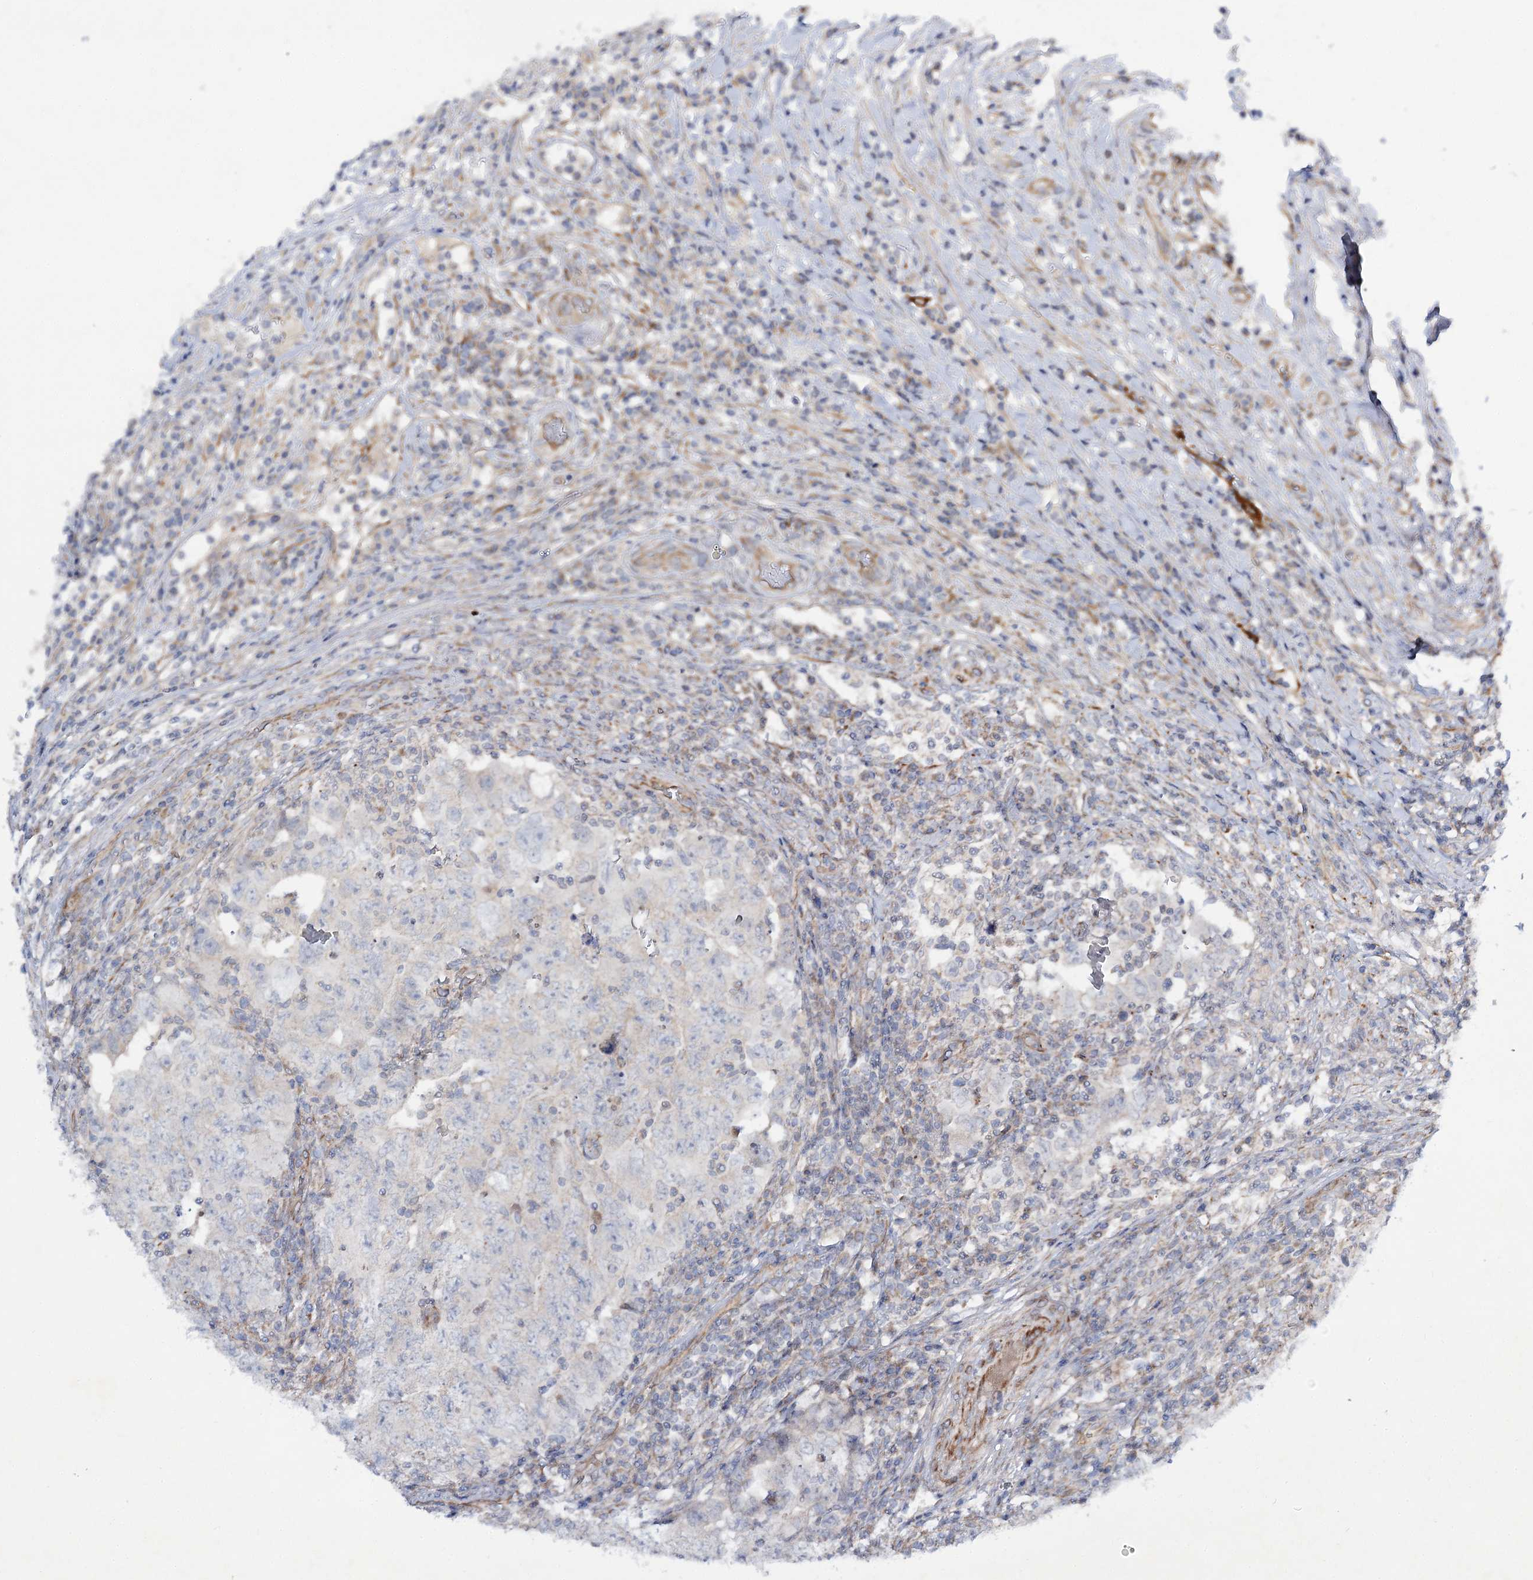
{"staining": {"intensity": "negative", "quantity": "none", "location": "none"}, "tissue": "testis cancer", "cell_type": "Tumor cells", "image_type": "cancer", "snomed": [{"axis": "morphology", "description": "Carcinoma, Embryonal, NOS"}, {"axis": "topography", "description": "Testis"}], "caption": "The histopathology image displays no staining of tumor cells in testis cancer.", "gene": "KIAA0825", "patient": {"sex": "male", "age": 26}}